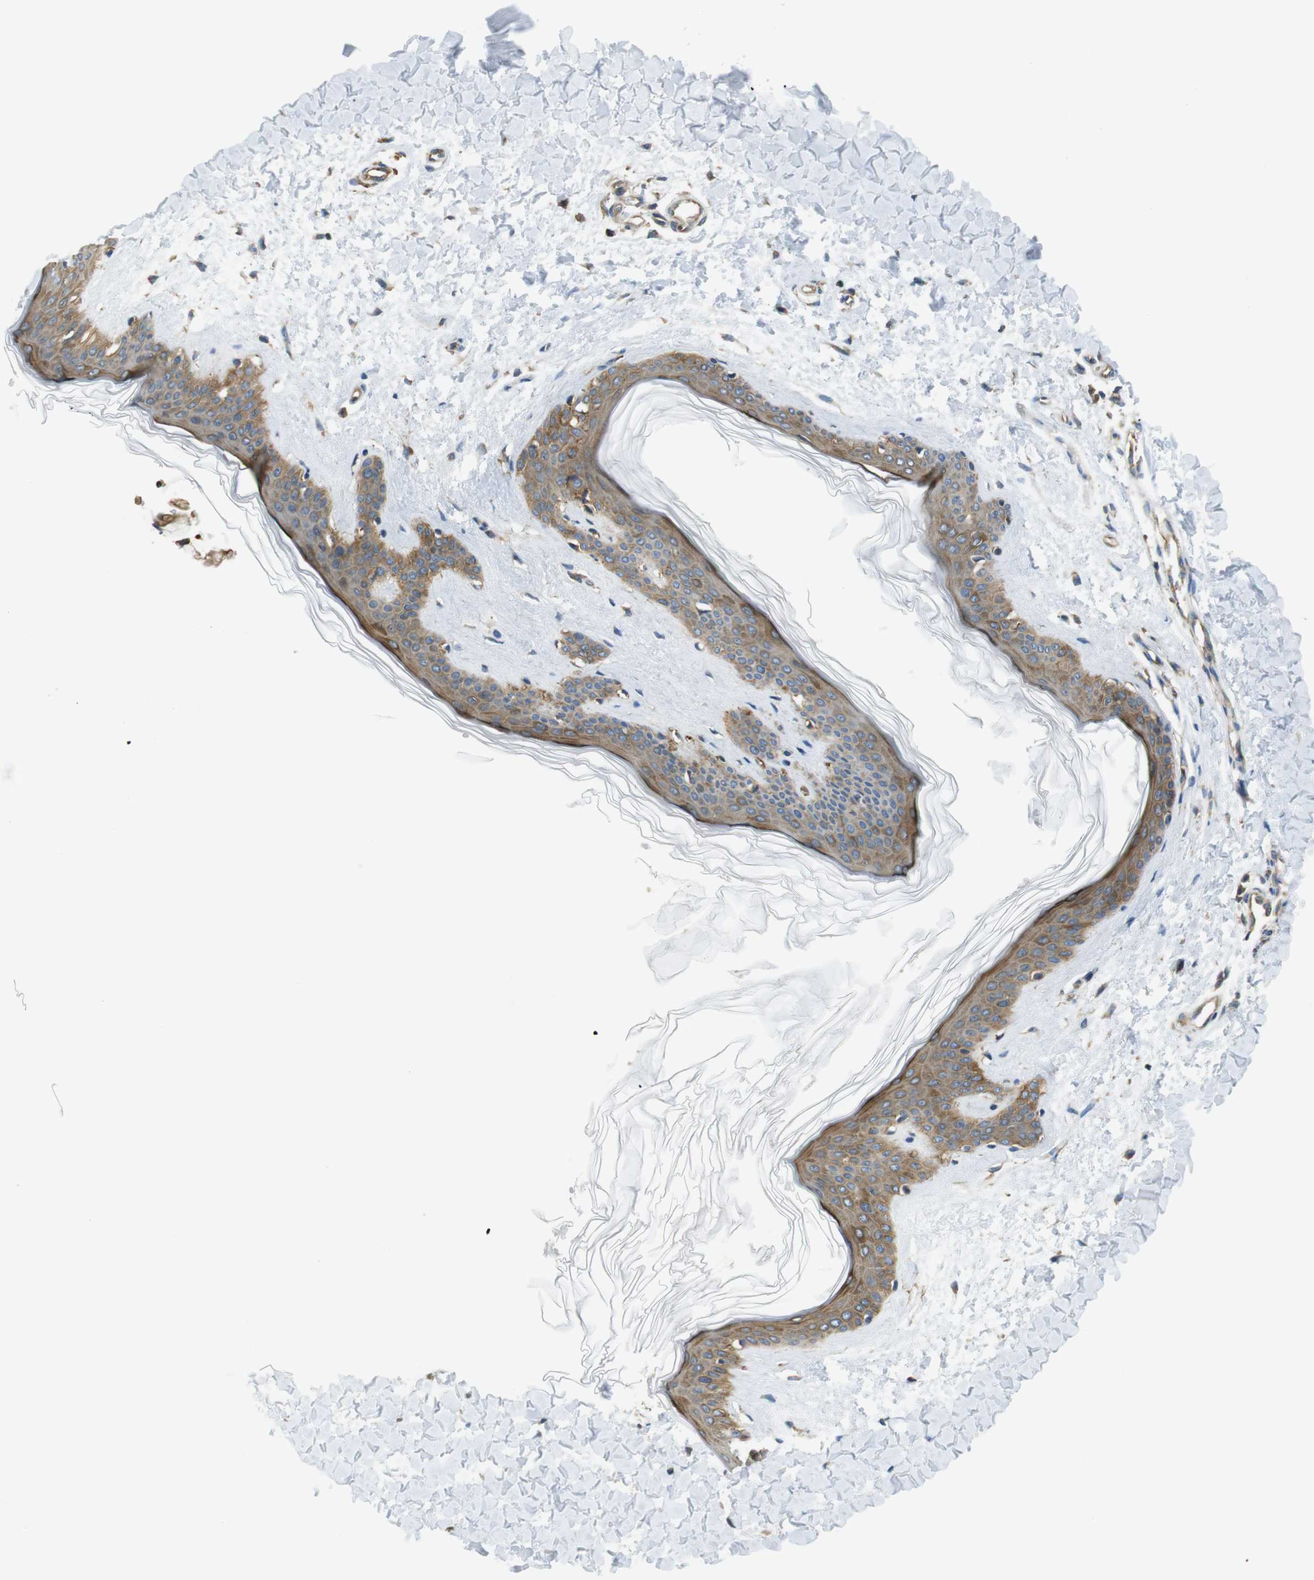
{"staining": {"intensity": "strong", "quantity": ">75%", "location": "cytoplasmic/membranous"}, "tissue": "skin", "cell_type": "Fibroblasts", "image_type": "normal", "snomed": [{"axis": "morphology", "description": "Normal tissue, NOS"}, {"axis": "topography", "description": "Skin"}], "caption": "Skin stained for a protein (brown) shows strong cytoplasmic/membranous positive staining in approximately >75% of fibroblasts.", "gene": "TSC1", "patient": {"sex": "female", "age": 41}}